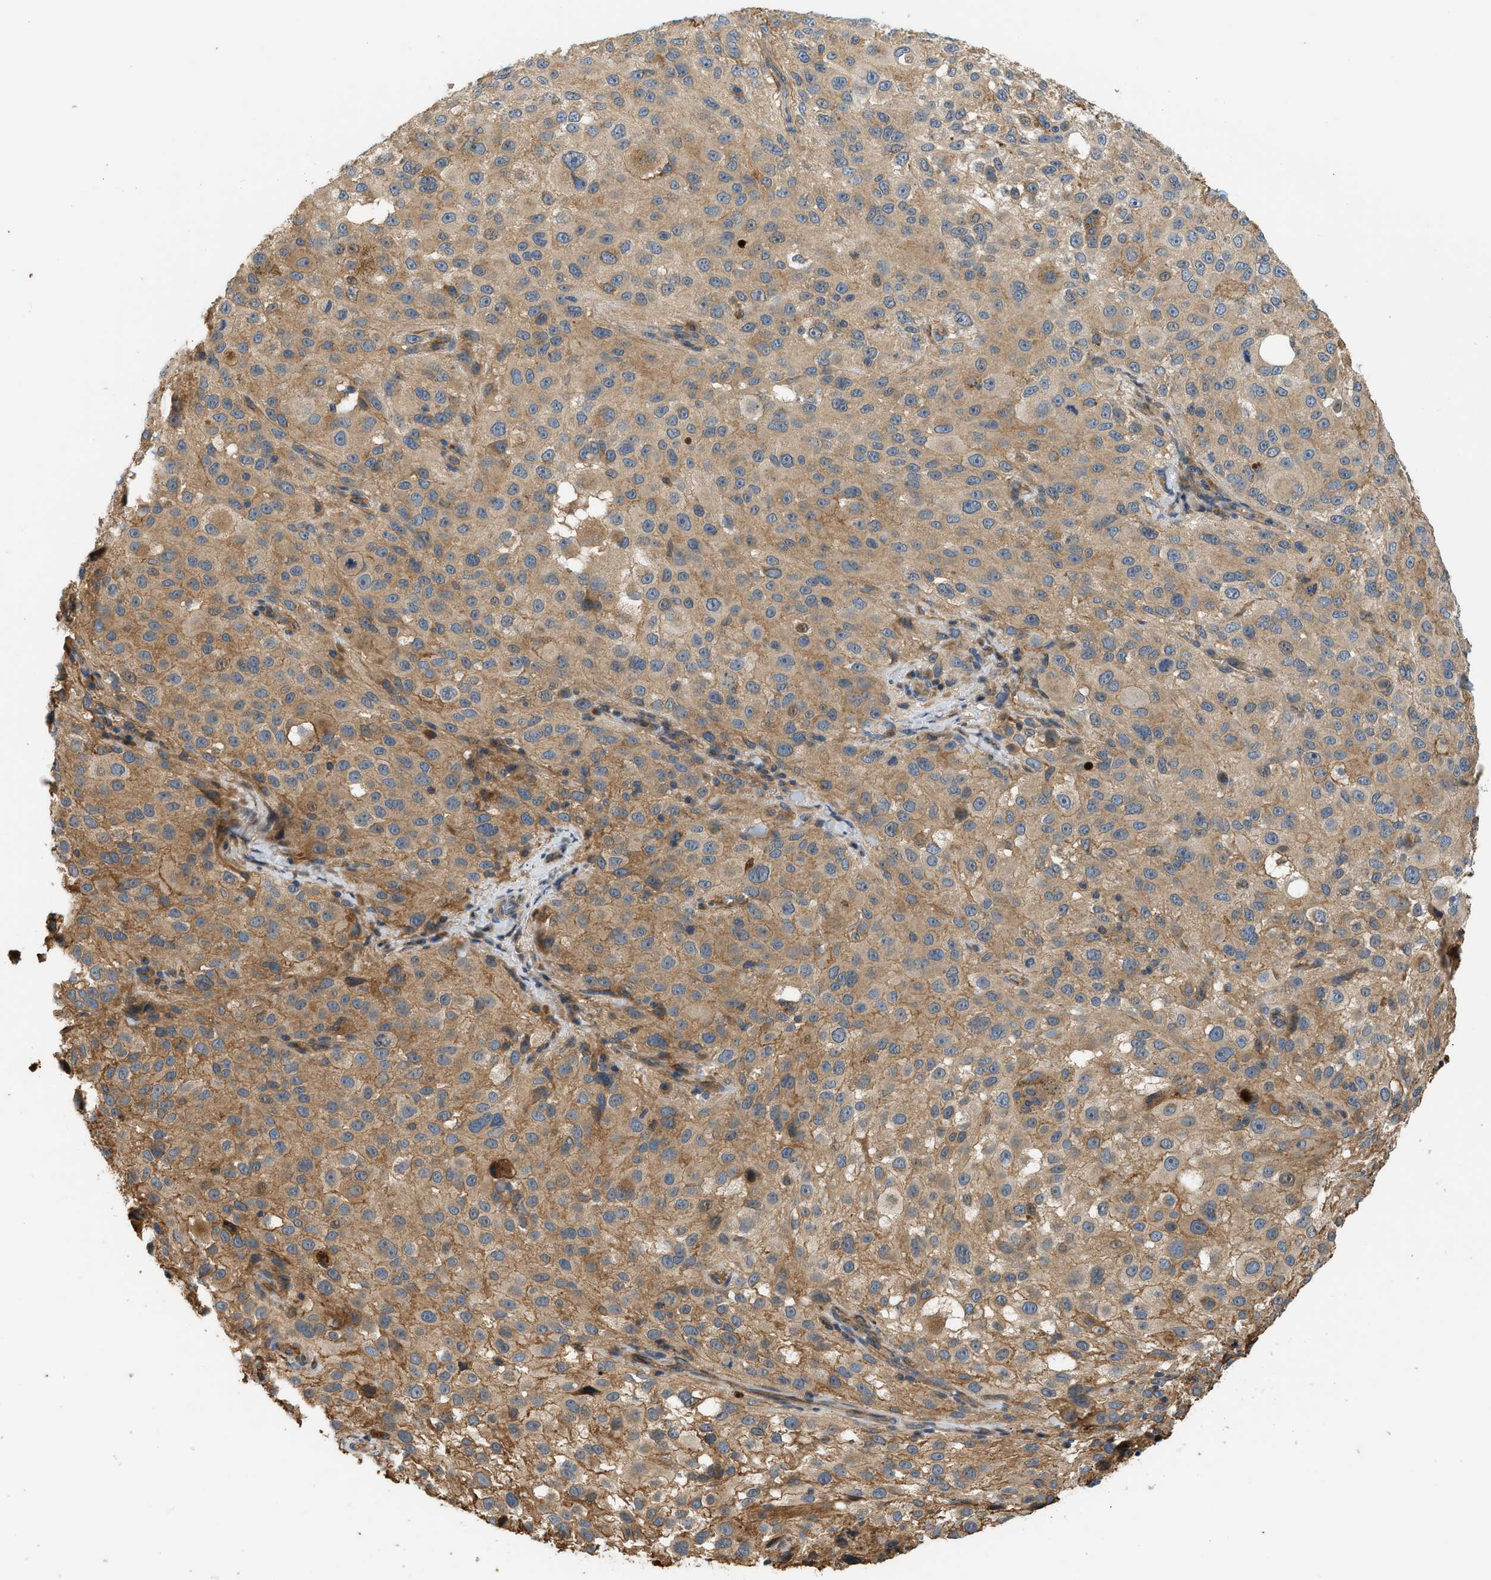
{"staining": {"intensity": "moderate", "quantity": ">75%", "location": "cytoplasmic/membranous"}, "tissue": "melanoma", "cell_type": "Tumor cells", "image_type": "cancer", "snomed": [{"axis": "morphology", "description": "Necrosis, NOS"}, {"axis": "morphology", "description": "Malignant melanoma, NOS"}, {"axis": "topography", "description": "Skin"}], "caption": "A brown stain shows moderate cytoplasmic/membranous positivity of a protein in melanoma tumor cells.", "gene": "DDHD2", "patient": {"sex": "female", "age": 87}}